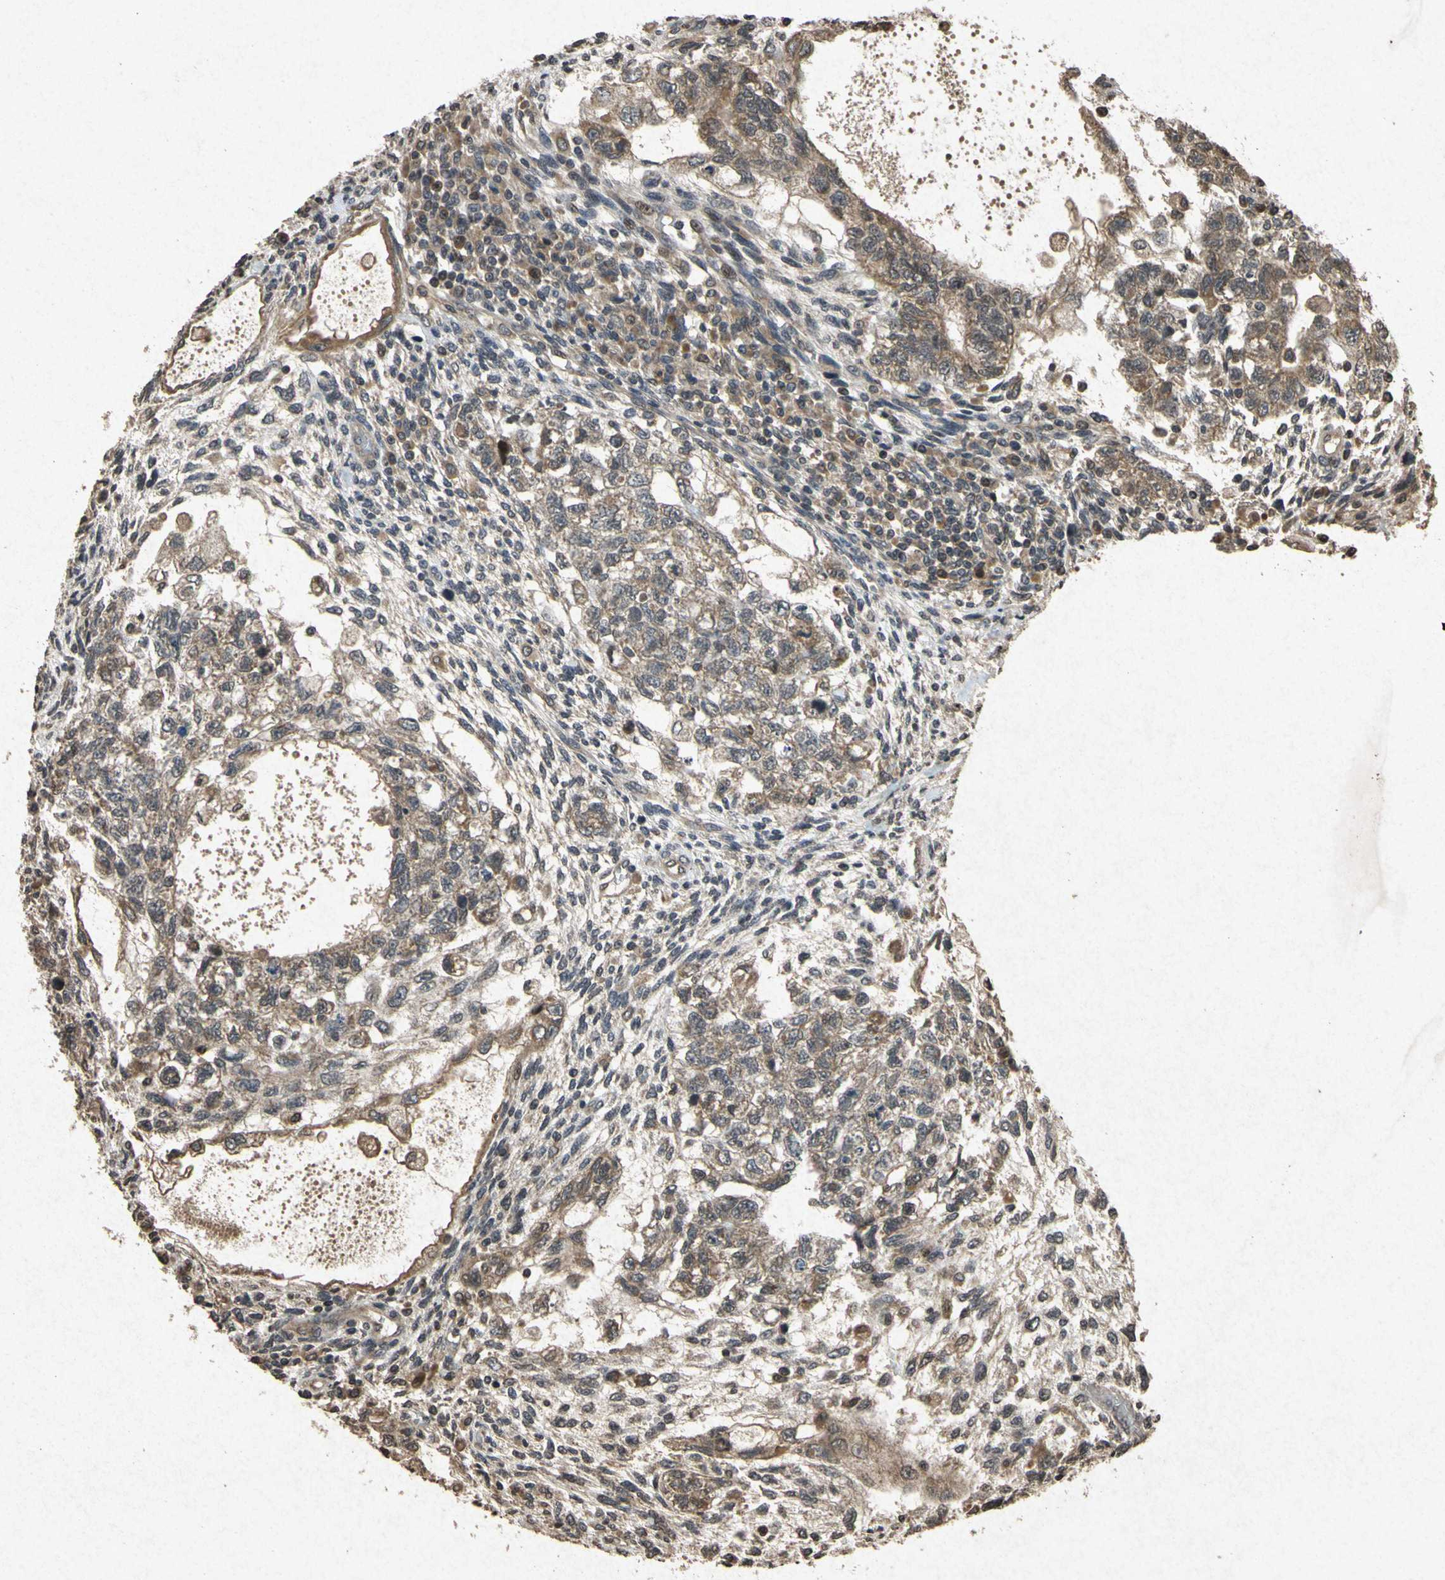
{"staining": {"intensity": "weak", "quantity": ">75%", "location": "cytoplasmic/membranous"}, "tissue": "testis cancer", "cell_type": "Tumor cells", "image_type": "cancer", "snomed": [{"axis": "morphology", "description": "Normal tissue, NOS"}, {"axis": "morphology", "description": "Carcinoma, Embryonal, NOS"}, {"axis": "topography", "description": "Testis"}], "caption": "About >75% of tumor cells in testis cancer show weak cytoplasmic/membranous protein staining as visualized by brown immunohistochemical staining.", "gene": "ATP6V1H", "patient": {"sex": "male", "age": 36}}